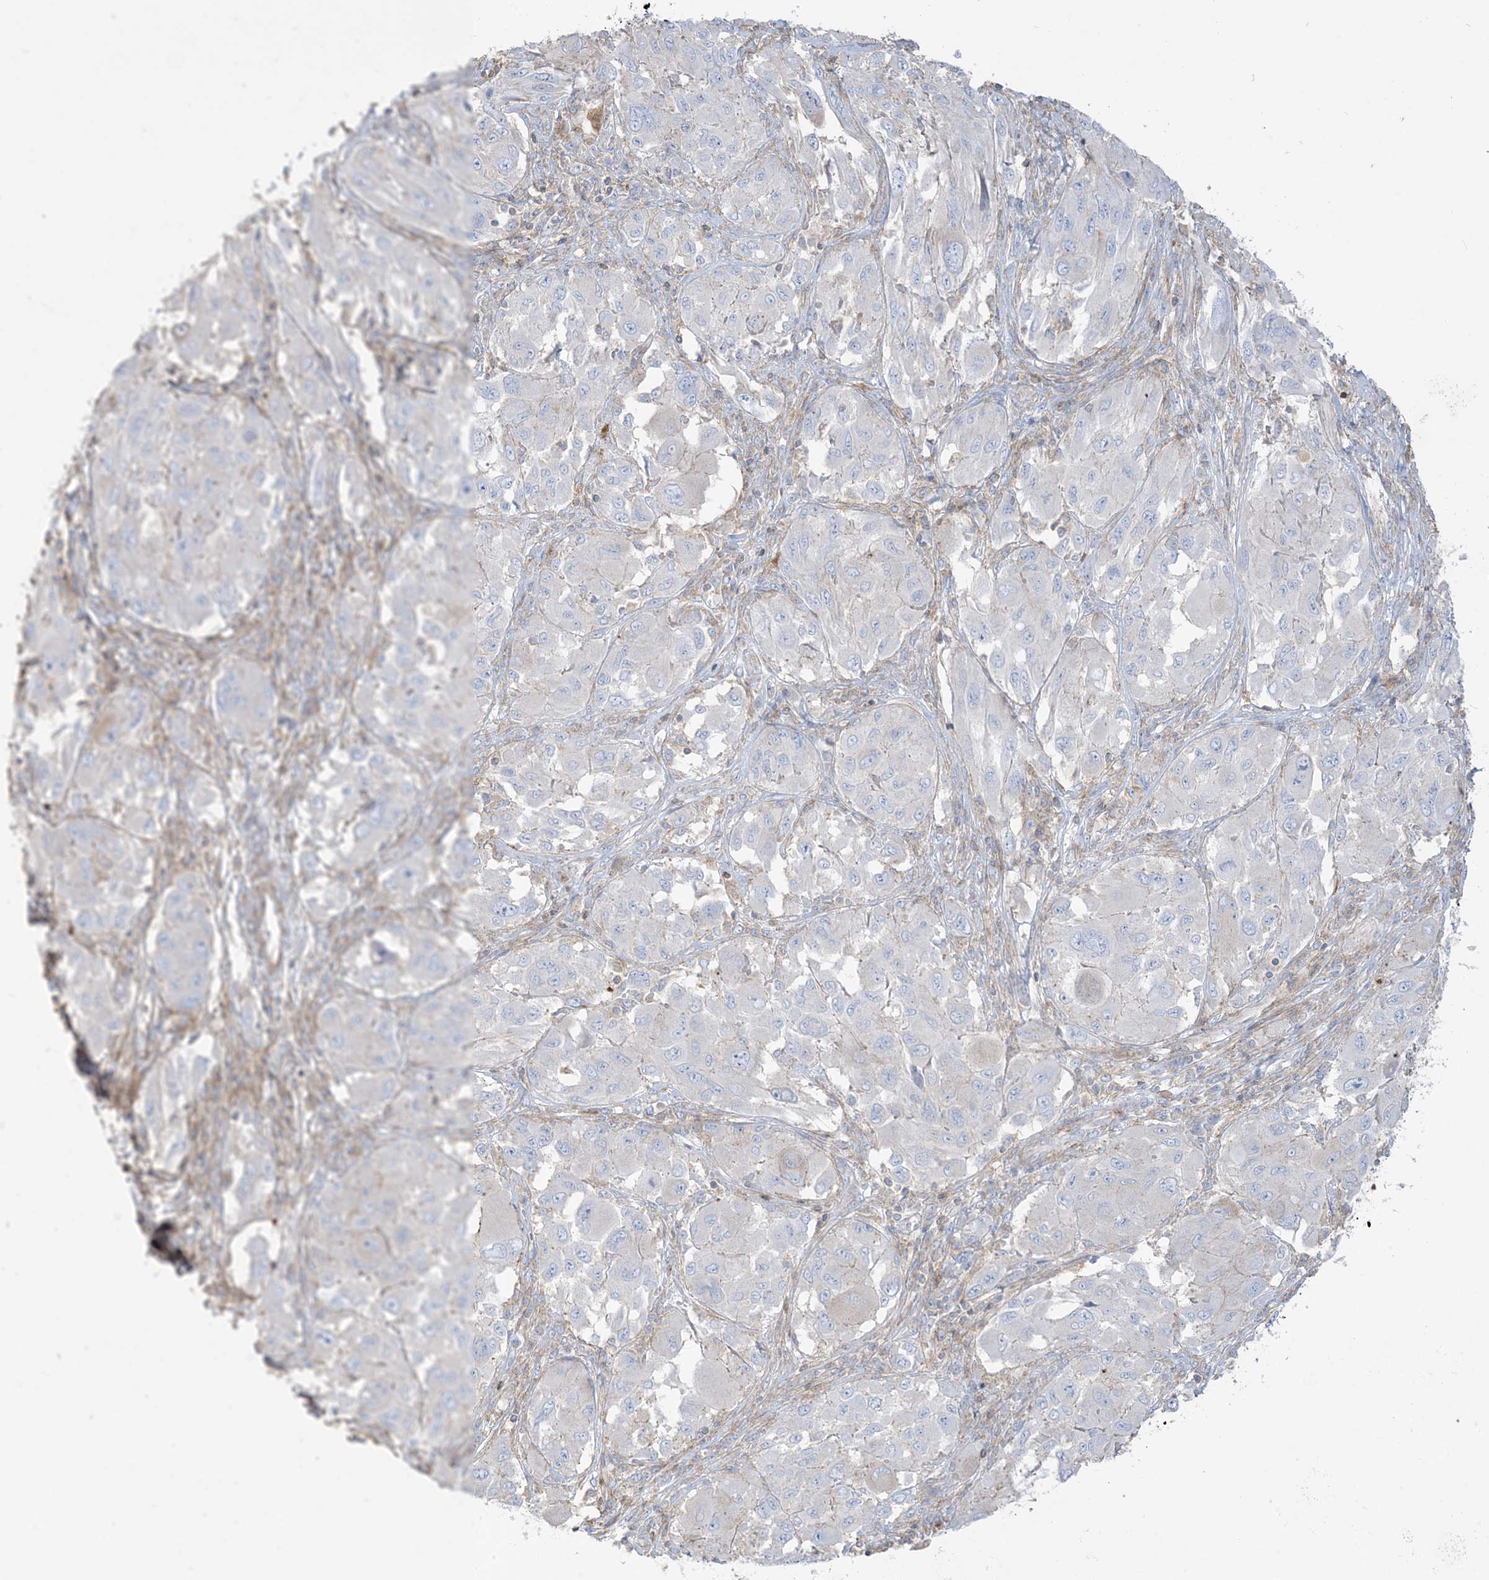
{"staining": {"intensity": "negative", "quantity": "none", "location": "none"}, "tissue": "melanoma", "cell_type": "Tumor cells", "image_type": "cancer", "snomed": [{"axis": "morphology", "description": "Malignant melanoma, NOS"}, {"axis": "topography", "description": "Skin"}], "caption": "An image of human melanoma is negative for staining in tumor cells.", "gene": "GTF3C2", "patient": {"sex": "female", "age": 91}}